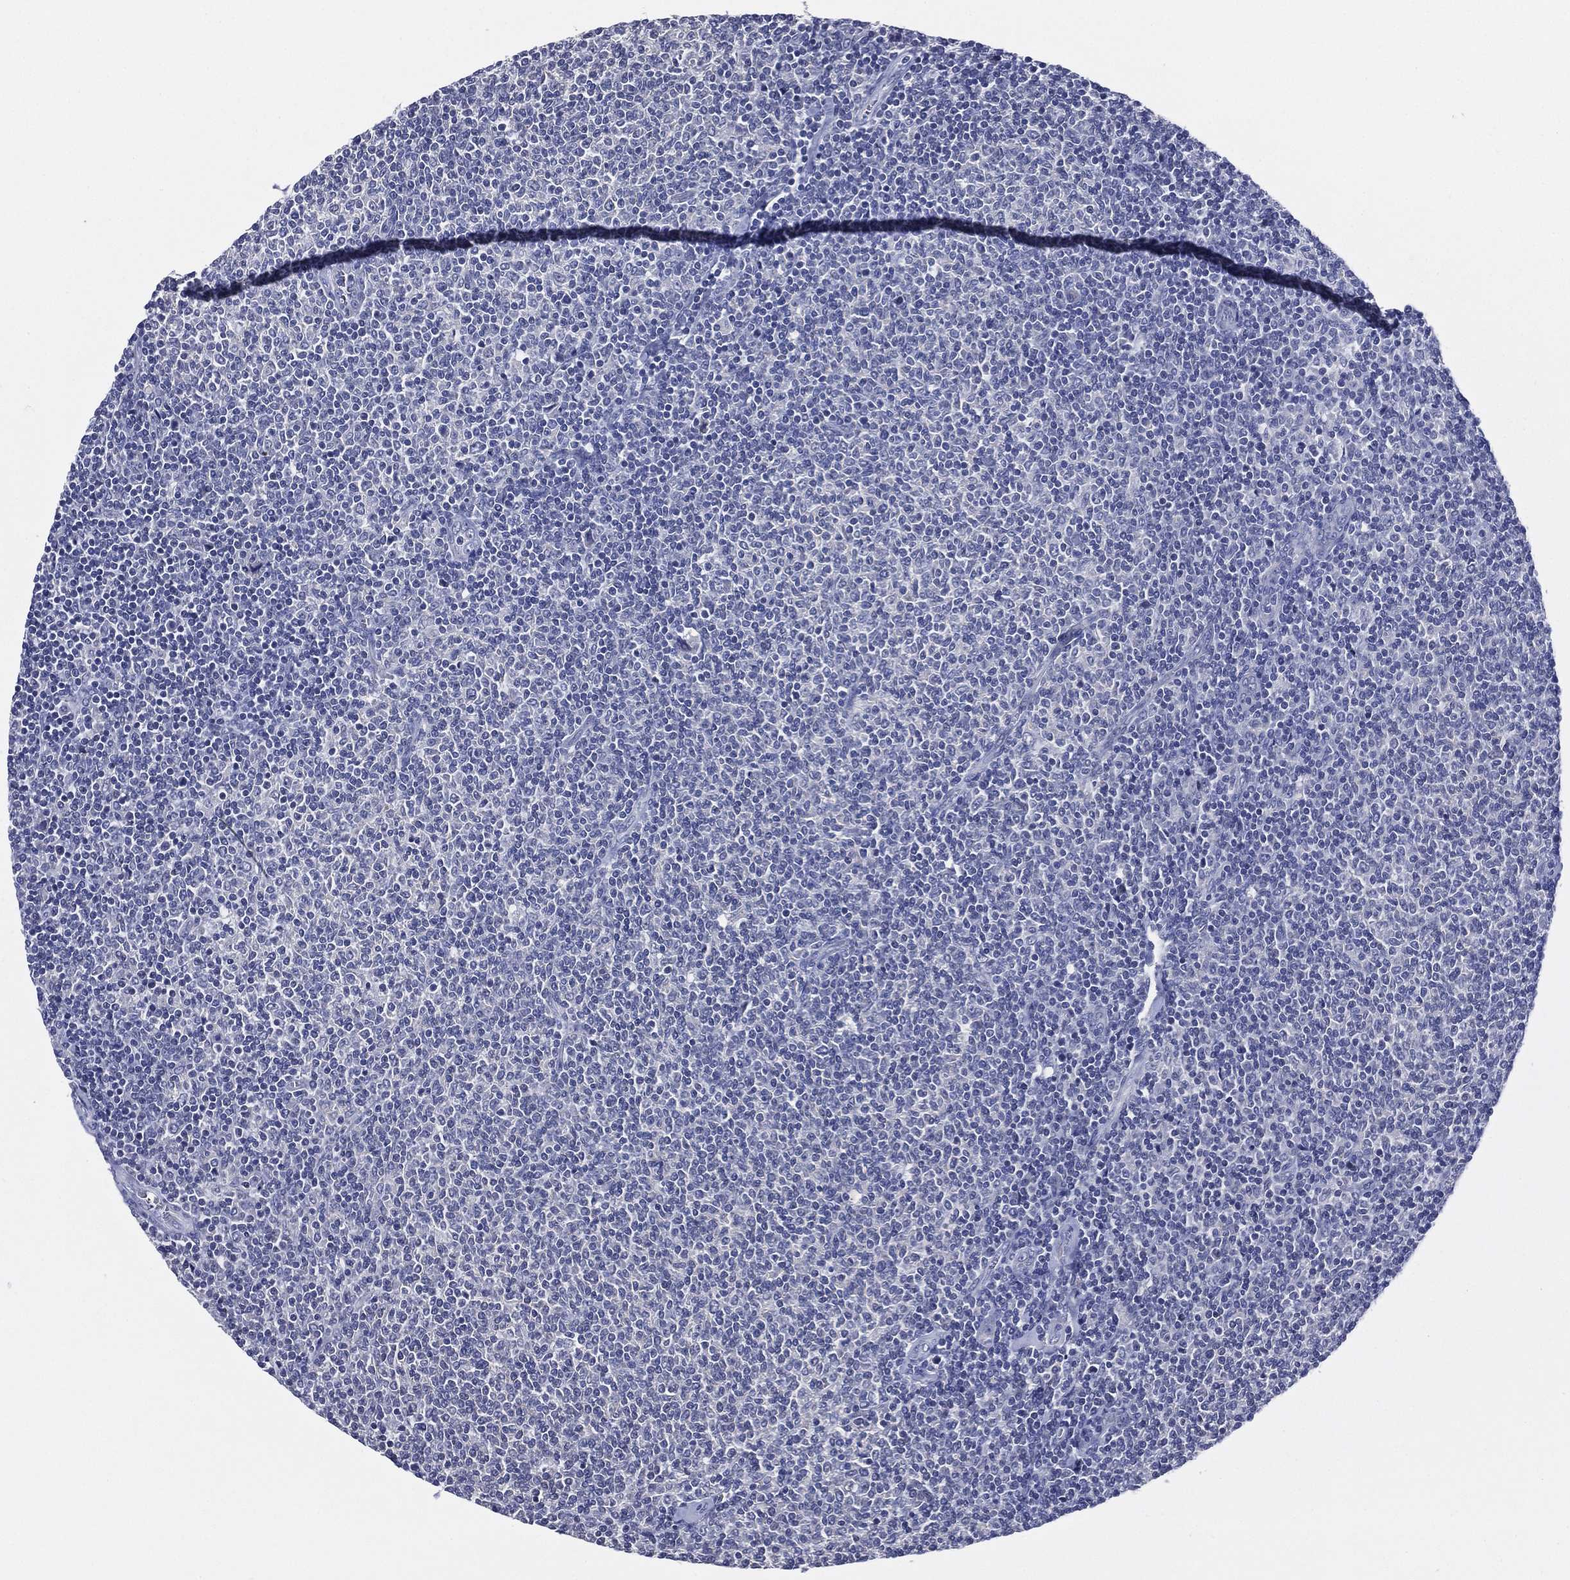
{"staining": {"intensity": "negative", "quantity": "none", "location": "none"}, "tissue": "lymphoma", "cell_type": "Tumor cells", "image_type": "cancer", "snomed": [{"axis": "morphology", "description": "Malignant lymphoma, non-Hodgkin's type, Low grade"}, {"axis": "topography", "description": "Lymph node"}], "caption": "DAB immunohistochemical staining of low-grade malignant lymphoma, non-Hodgkin's type shows no significant staining in tumor cells.", "gene": "SLC13A4", "patient": {"sex": "male", "age": 52}}